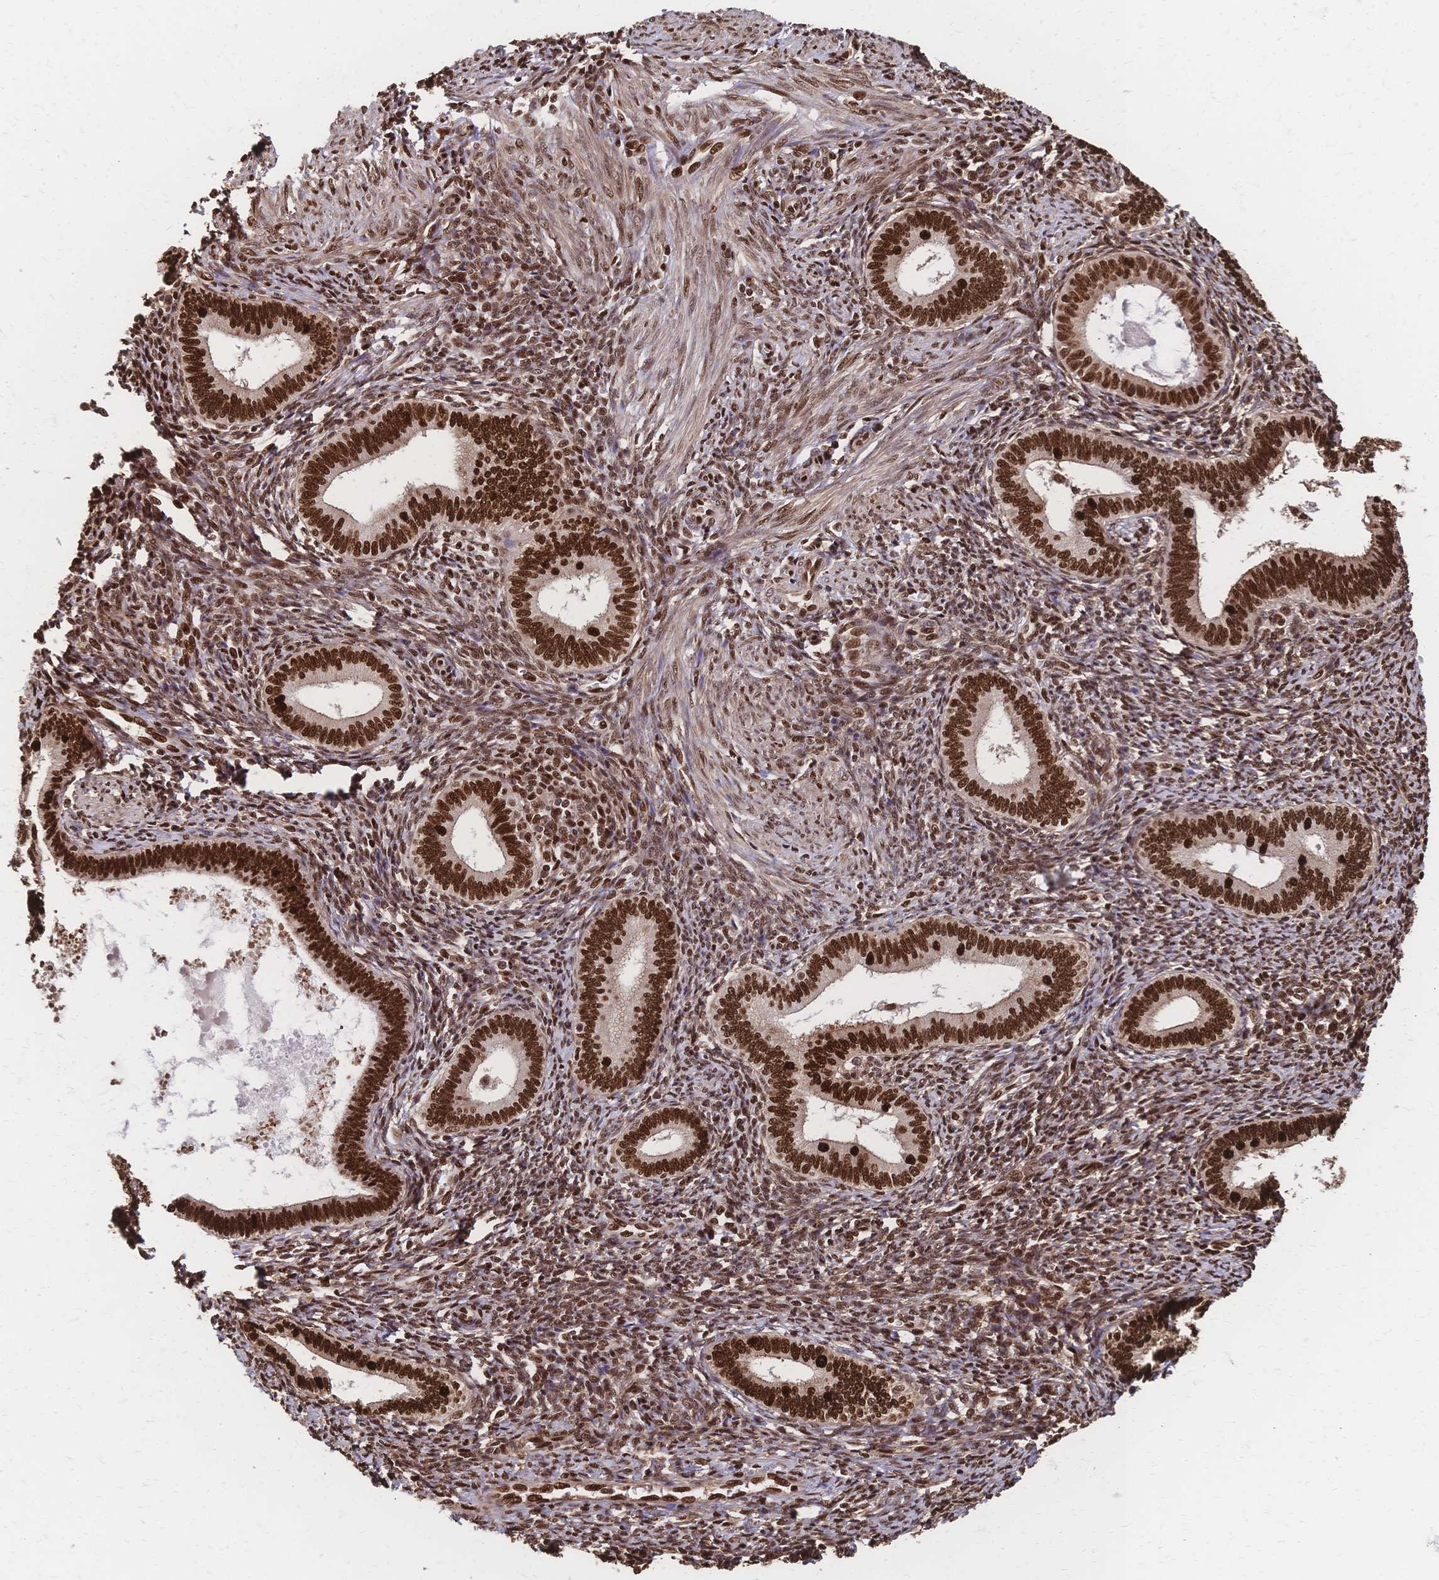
{"staining": {"intensity": "moderate", "quantity": ">75%", "location": "nuclear"}, "tissue": "endometrium", "cell_type": "Cells in endometrial stroma", "image_type": "normal", "snomed": [{"axis": "morphology", "description": "Normal tissue, NOS"}, {"axis": "topography", "description": "Endometrium"}], "caption": "The immunohistochemical stain highlights moderate nuclear staining in cells in endometrial stroma of unremarkable endometrium. The staining was performed using DAB to visualize the protein expression in brown, while the nuclei were stained in blue with hematoxylin (Magnification: 20x).", "gene": "HDGF", "patient": {"sex": "female", "age": 41}}